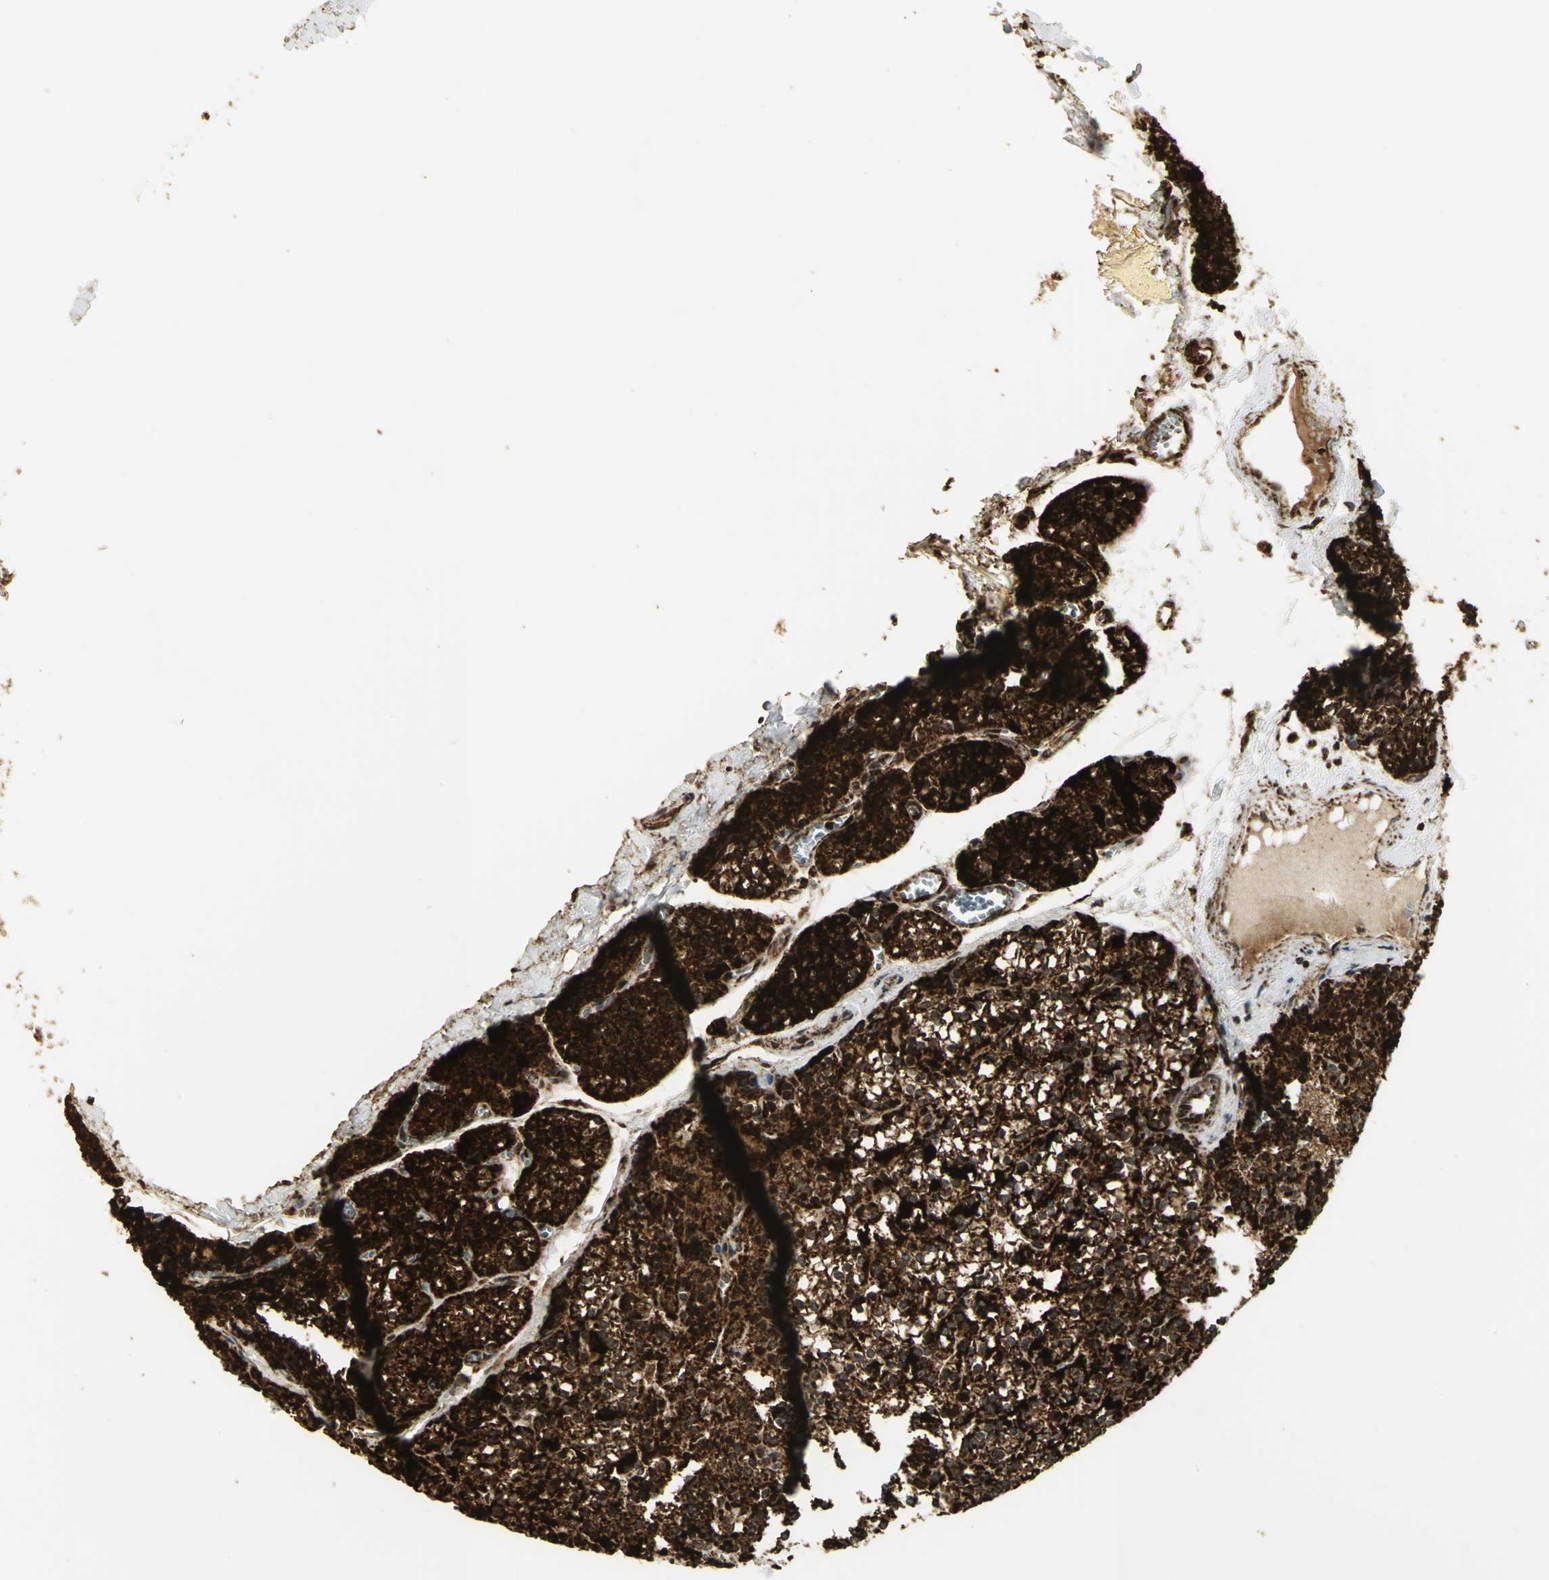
{"staining": {"intensity": "strong", "quantity": ">75%", "location": "cytoplasmic/membranous"}, "tissue": "parathyroid gland", "cell_type": "Glandular cells", "image_type": "normal", "snomed": [{"axis": "morphology", "description": "Normal tissue, NOS"}, {"axis": "topography", "description": "Parathyroid gland"}], "caption": "Immunohistochemistry photomicrograph of unremarkable parathyroid gland stained for a protein (brown), which exhibits high levels of strong cytoplasmic/membranous staining in about >75% of glandular cells.", "gene": "VDAC1", "patient": {"sex": "female", "age": 50}}